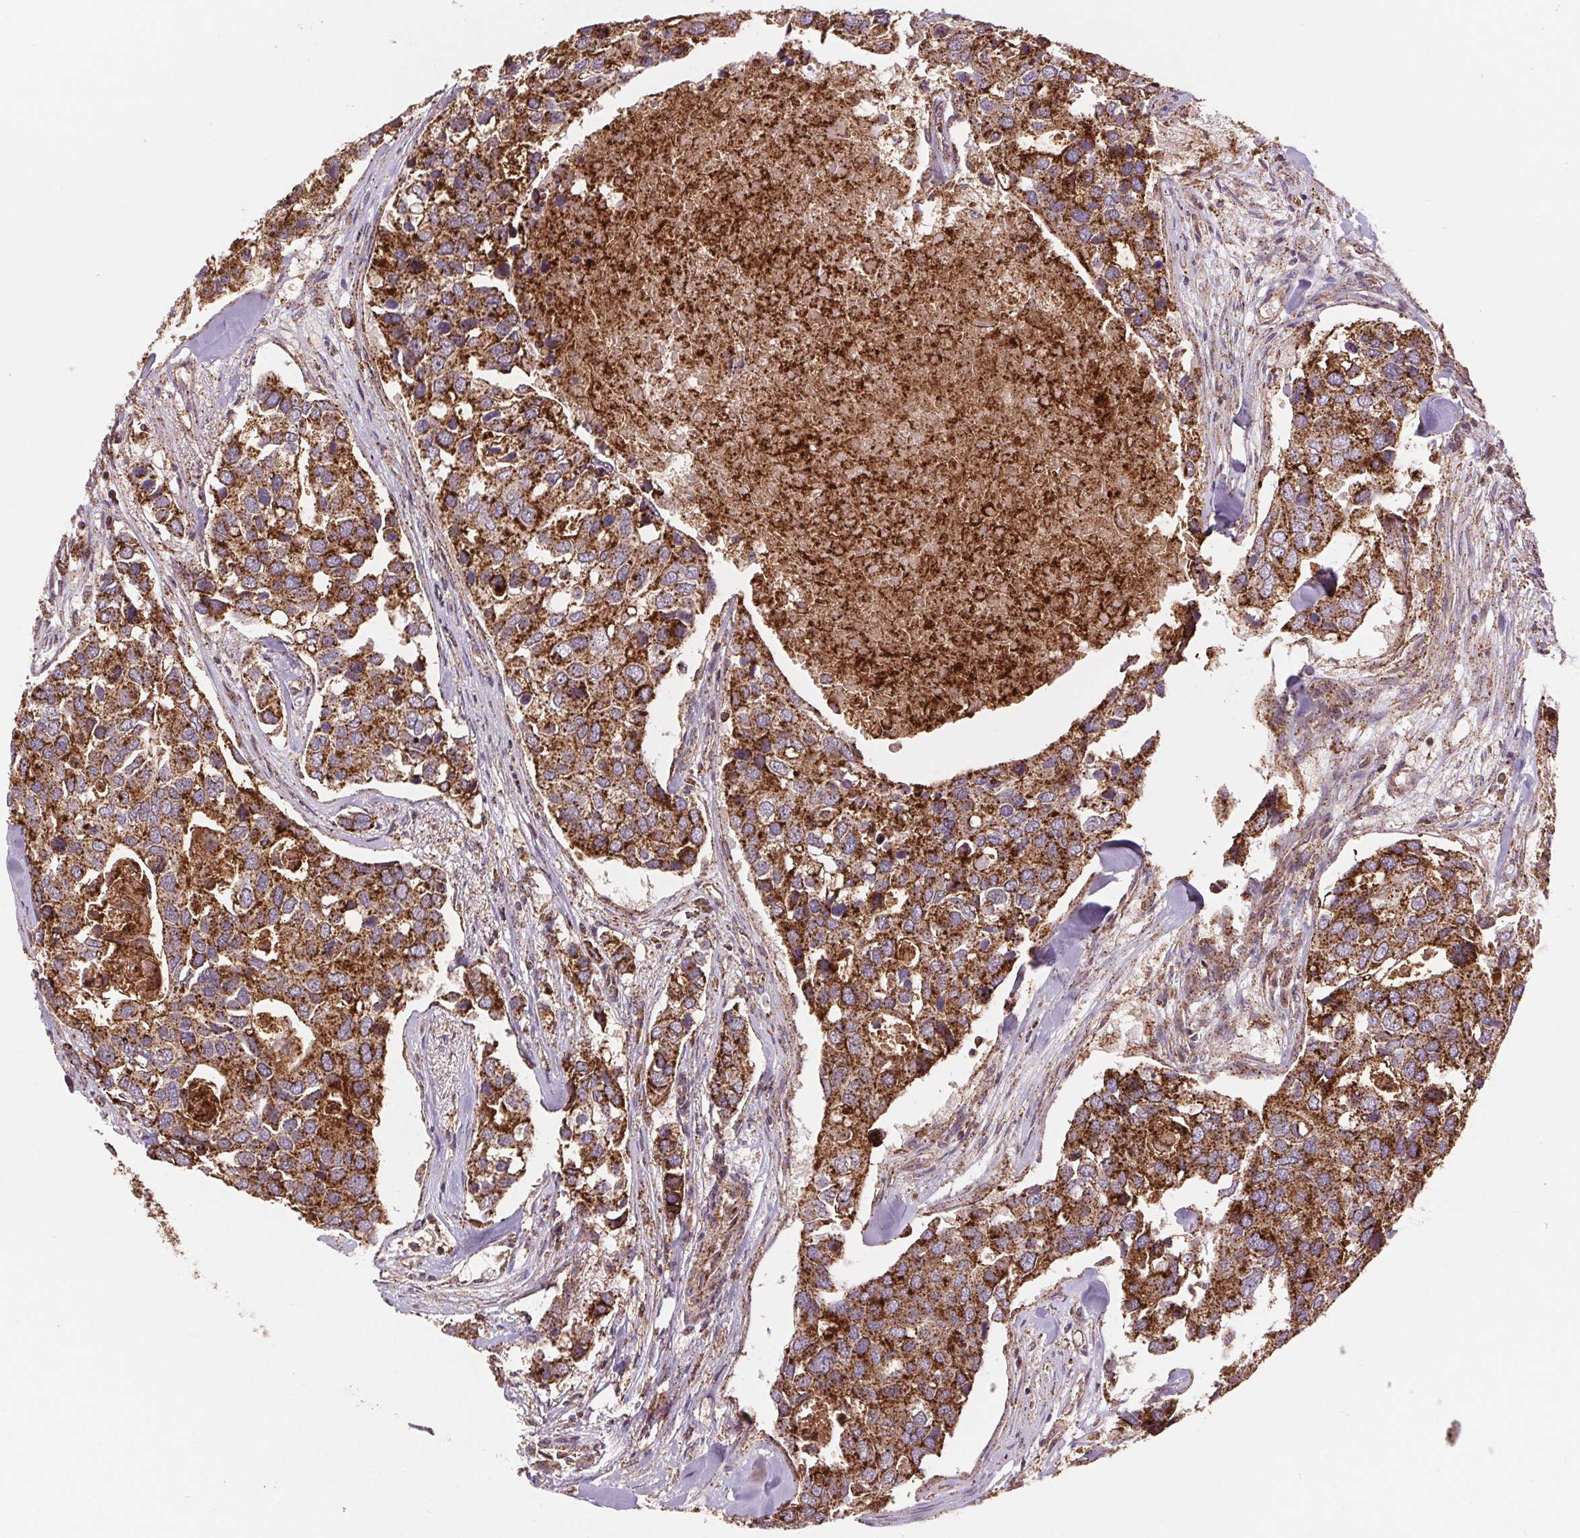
{"staining": {"intensity": "strong", "quantity": ">75%", "location": "cytoplasmic/membranous"}, "tissue": "breast cancer", "cell_type": "Tumor cells", "image_type": "cancer", "snomed": [{"axis": "morphology", "description": "Duct carcinoma"}, {"axis": "topography", "description": "Breast"}], "caption": "Immunohistochemistry histopathology image of intraductal carcinoma (breast) stained for a protein (brown), which displays high levels of strong cytoplasmic/membranous expression in about >75% of tumor cells.", "gene": "CHMP4B", "patient": {"sex": "female", "age": 83}}